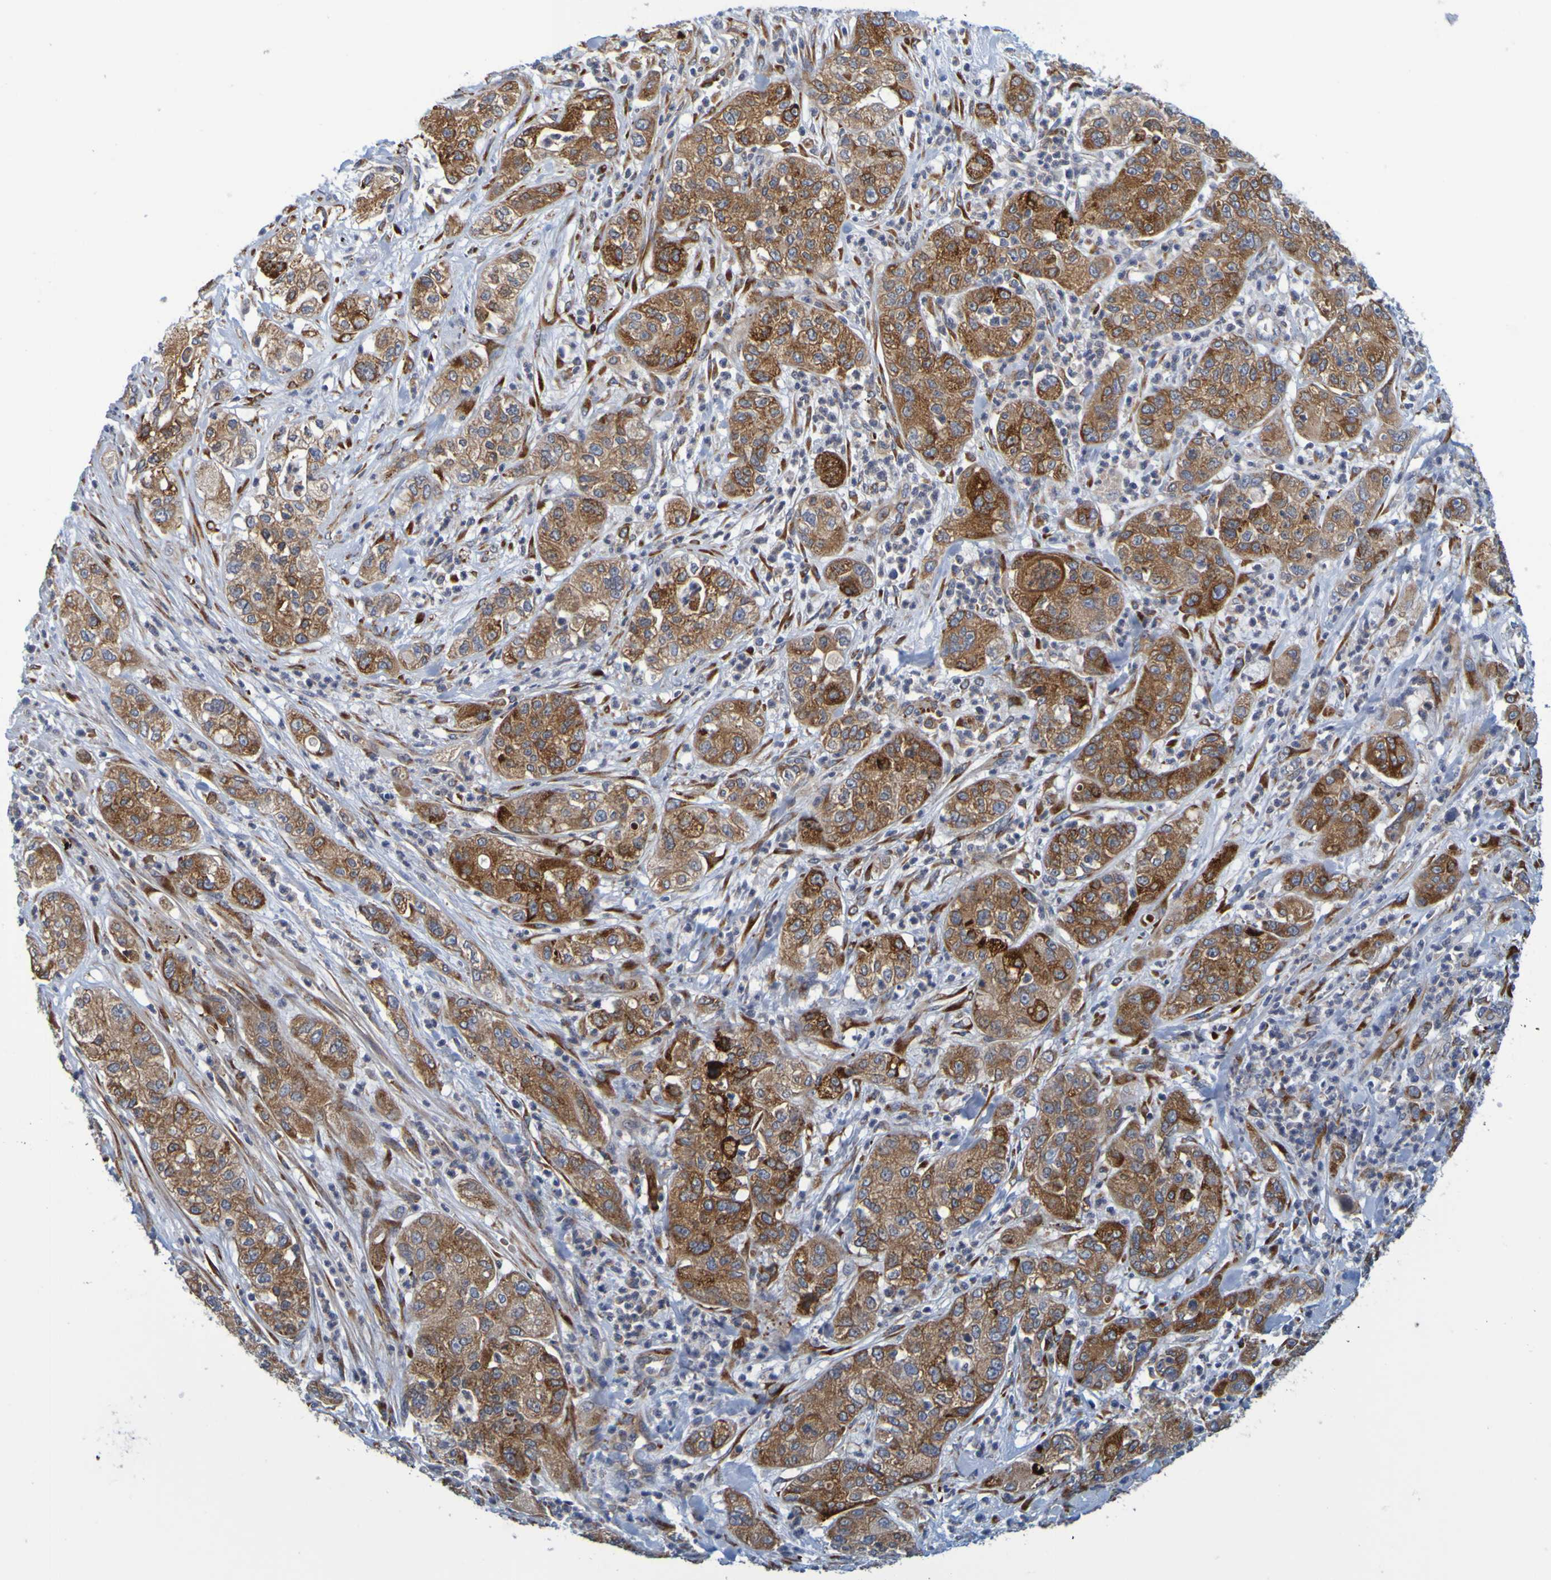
{"staining": {"intensity": "moderate", "quantity": ">75%", "location": "cytoplasmic/membranous"}, "tissue": "pancreatic cancer", "cell_type": "Tumor cells", "image_type": "cancer", "snomed": [{"axis": "morphology", "description": "Adenocarcinoma, NOS"}, {"axis": "topography", "description": "Pancreas"}], "caption": "This image shows immunohistochemistry (IHC) staining of pancreatic adenocarcinoma, with medium moderate cytoplasmic/membranous positivity in approximately >75% of tumor cells.", "gene": "SIL1", "patient": {"sex": "female", "age": 78}}